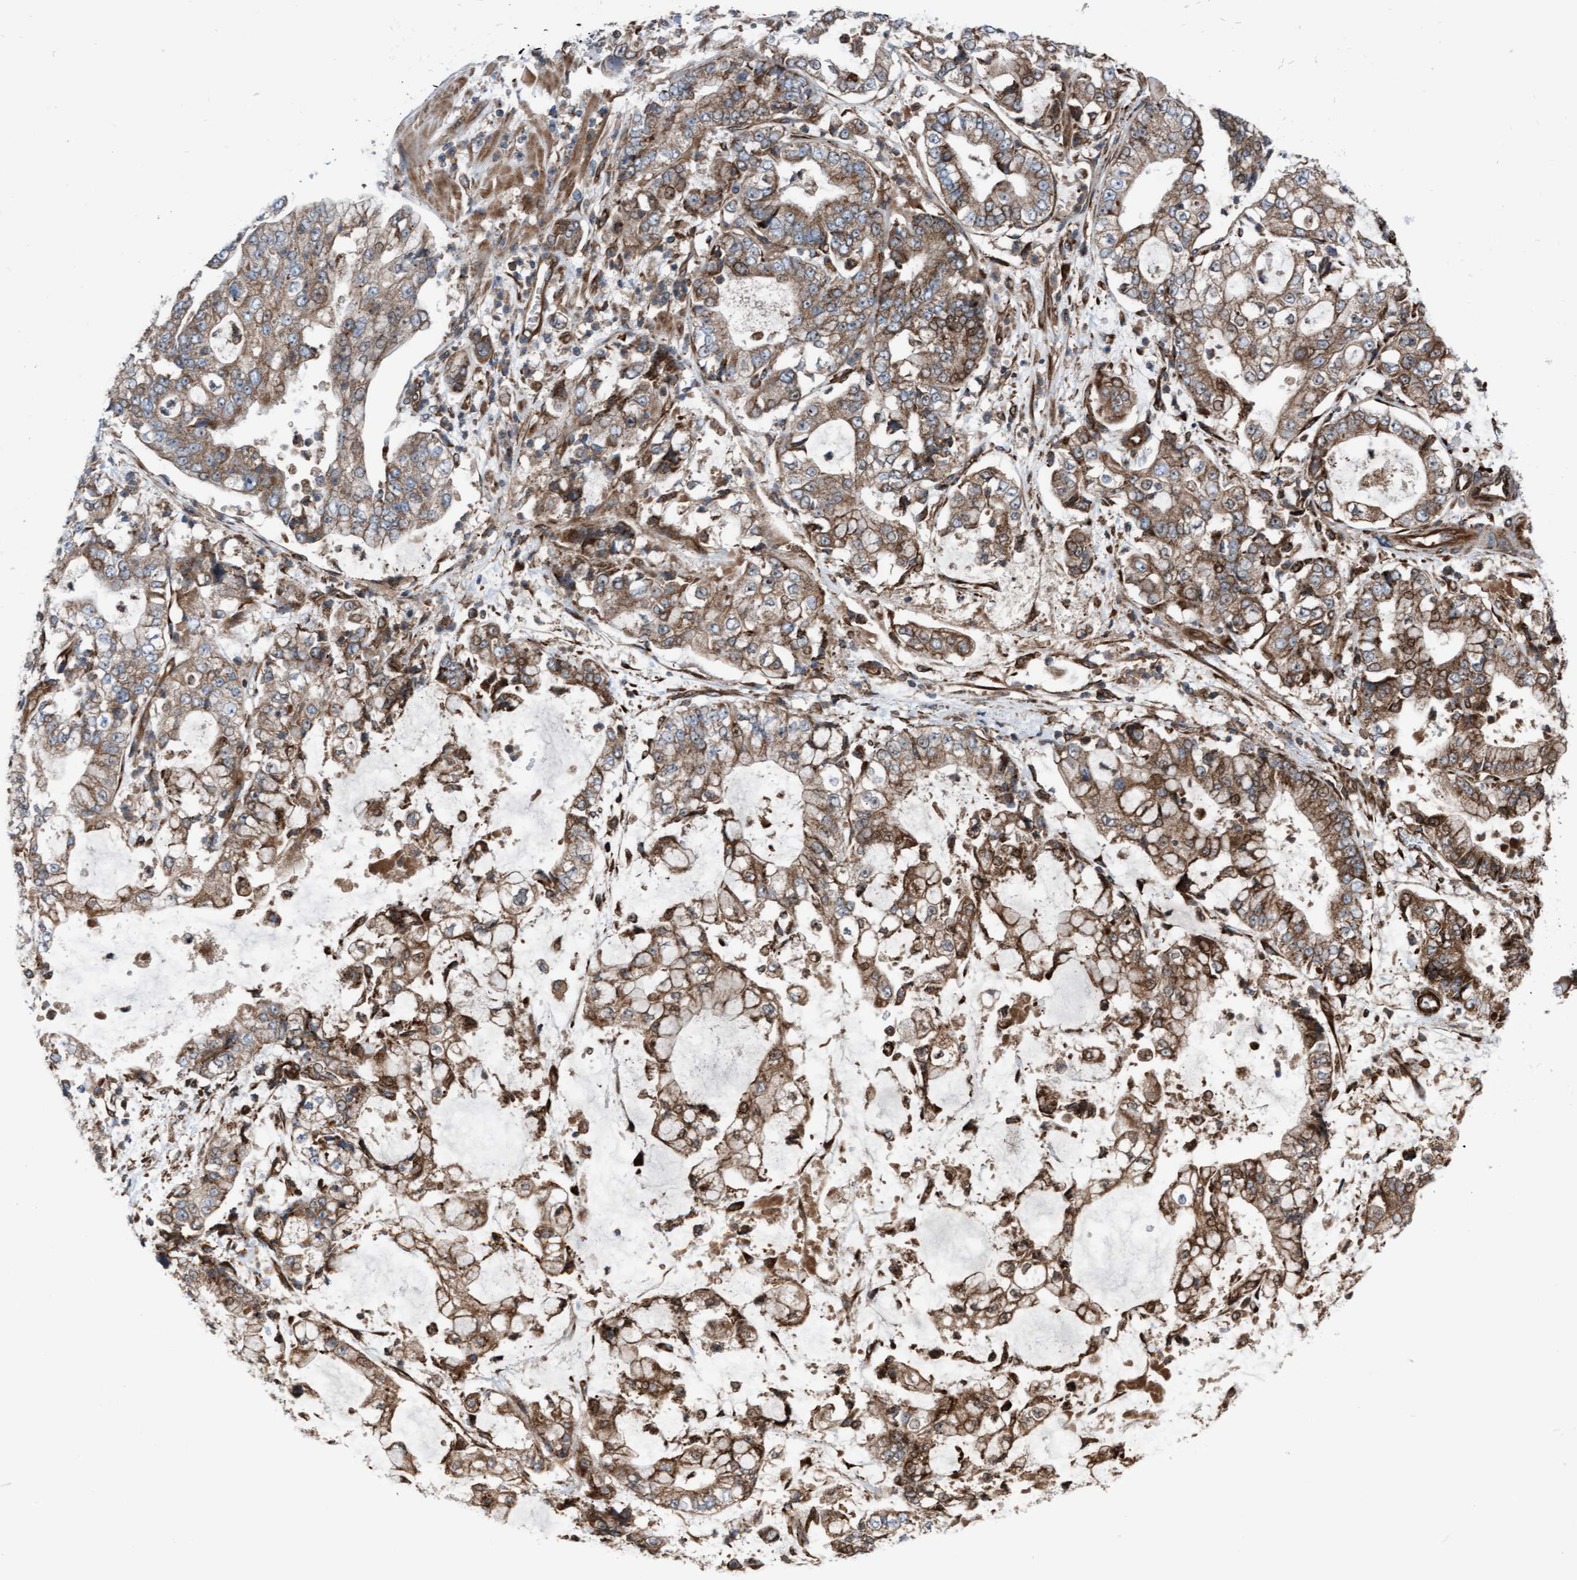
{"staining": {"intensity": "moderate", "quantity": ">75%", "location": "cytoplasmic/membranous"}, "tissue": "stomach cancer", "cell_type": "Tumor cells", "image_type": "cancer", "snomed": [{"axis": "morphology", "description": "Adenocarcinoma, NOS"}, {"axis": "topography", "description": "Stomach"}], "caption": "Adenocarcinoma (stomach) stained with DAB immunohistochemistry (IHC) reveals medium levels of moderate cytoplasmic/membranous staining in approximately >75% of tumor cells.", "gene": "RAP1GAP2", "patient": {"sex": "male", "age": 76}}